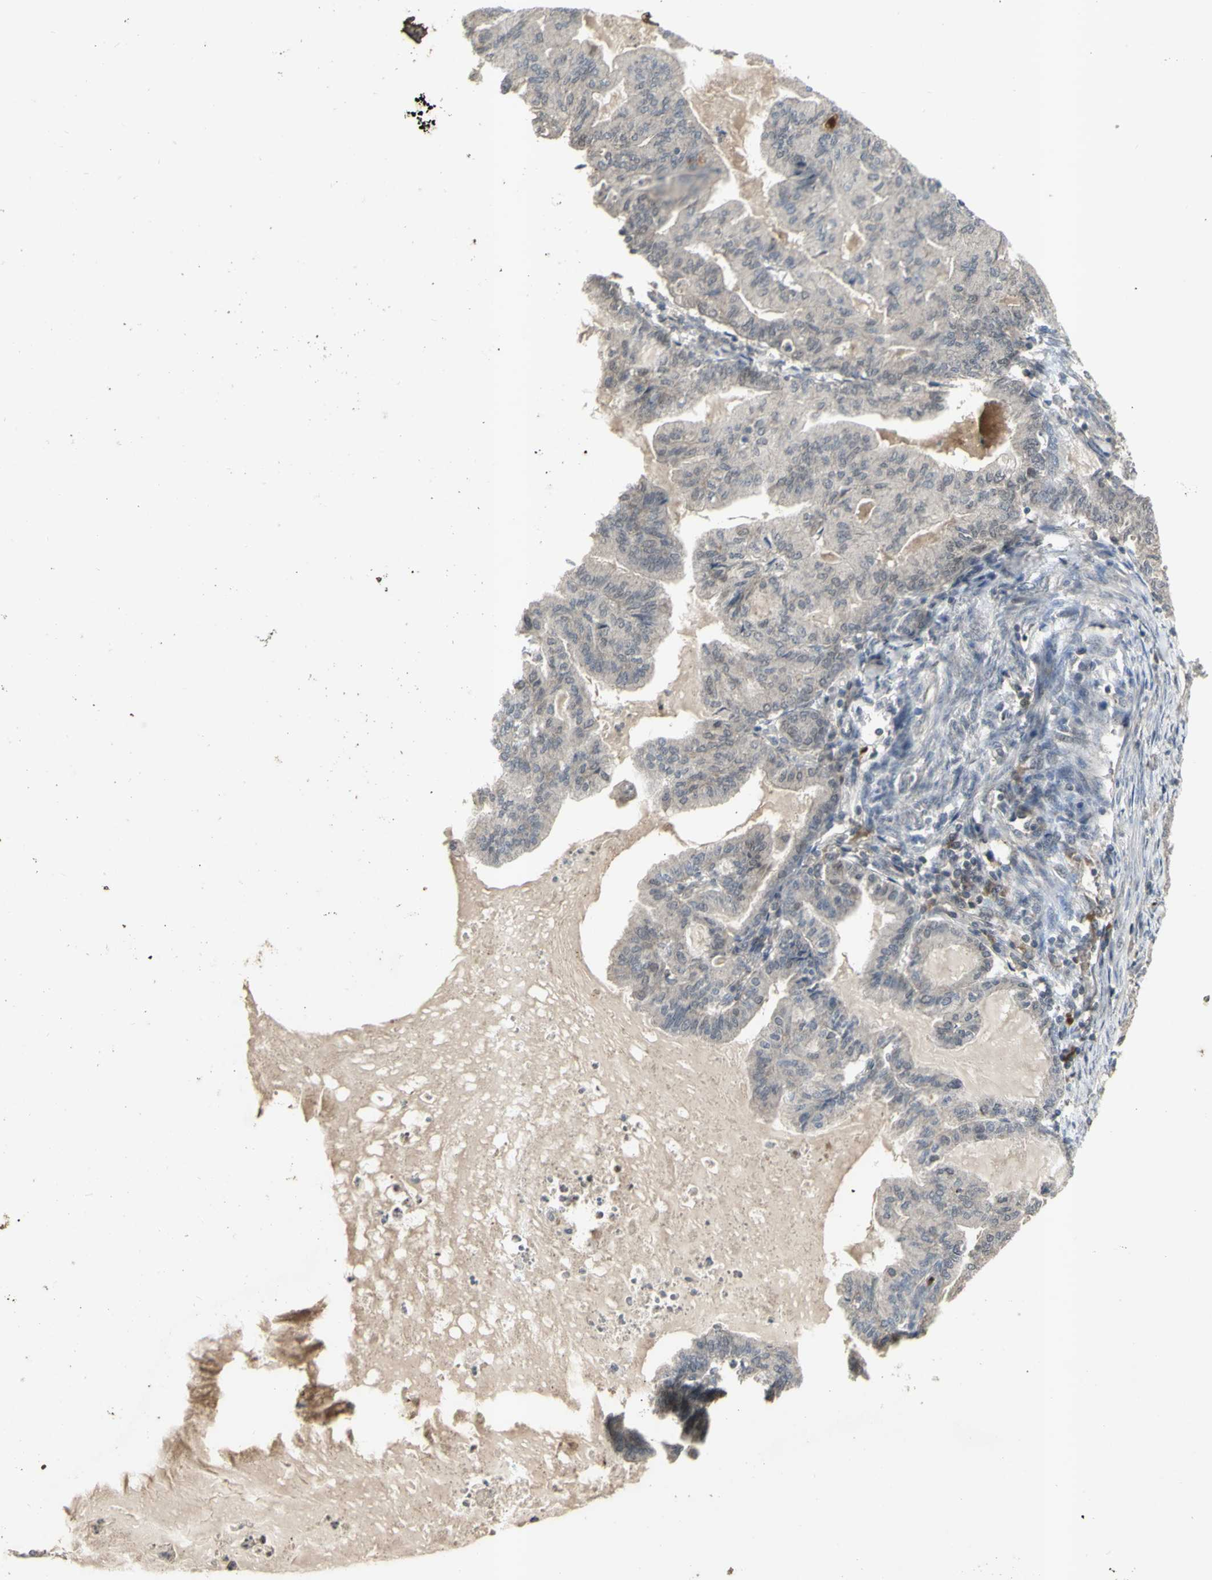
{"staining": {"intensity": "weak", "quantity": ">75%", "location": "cytoplasmic/membranous"}, "tissue": "endometrial cancer", "cell_type": "Tumor cells", "image_type": "cancer", "snomed": [{"axis": "morphology", "description": "Adenocarcinoma, NOS"}, {"axis": "topography", "description": "Endometrium"}], "caption": "A photomicrograph of endometrial adenocarcinoma stained for a protein reveals weak cytoplasmic/membranous brown staining in tumor cells. The staining was performed using DAB, with brown indicating positive protein expression. Nuclei are stained blue with hematoxylin.", "gene": "ALOX12", "patient": {"sex": "female", "age": 86}}